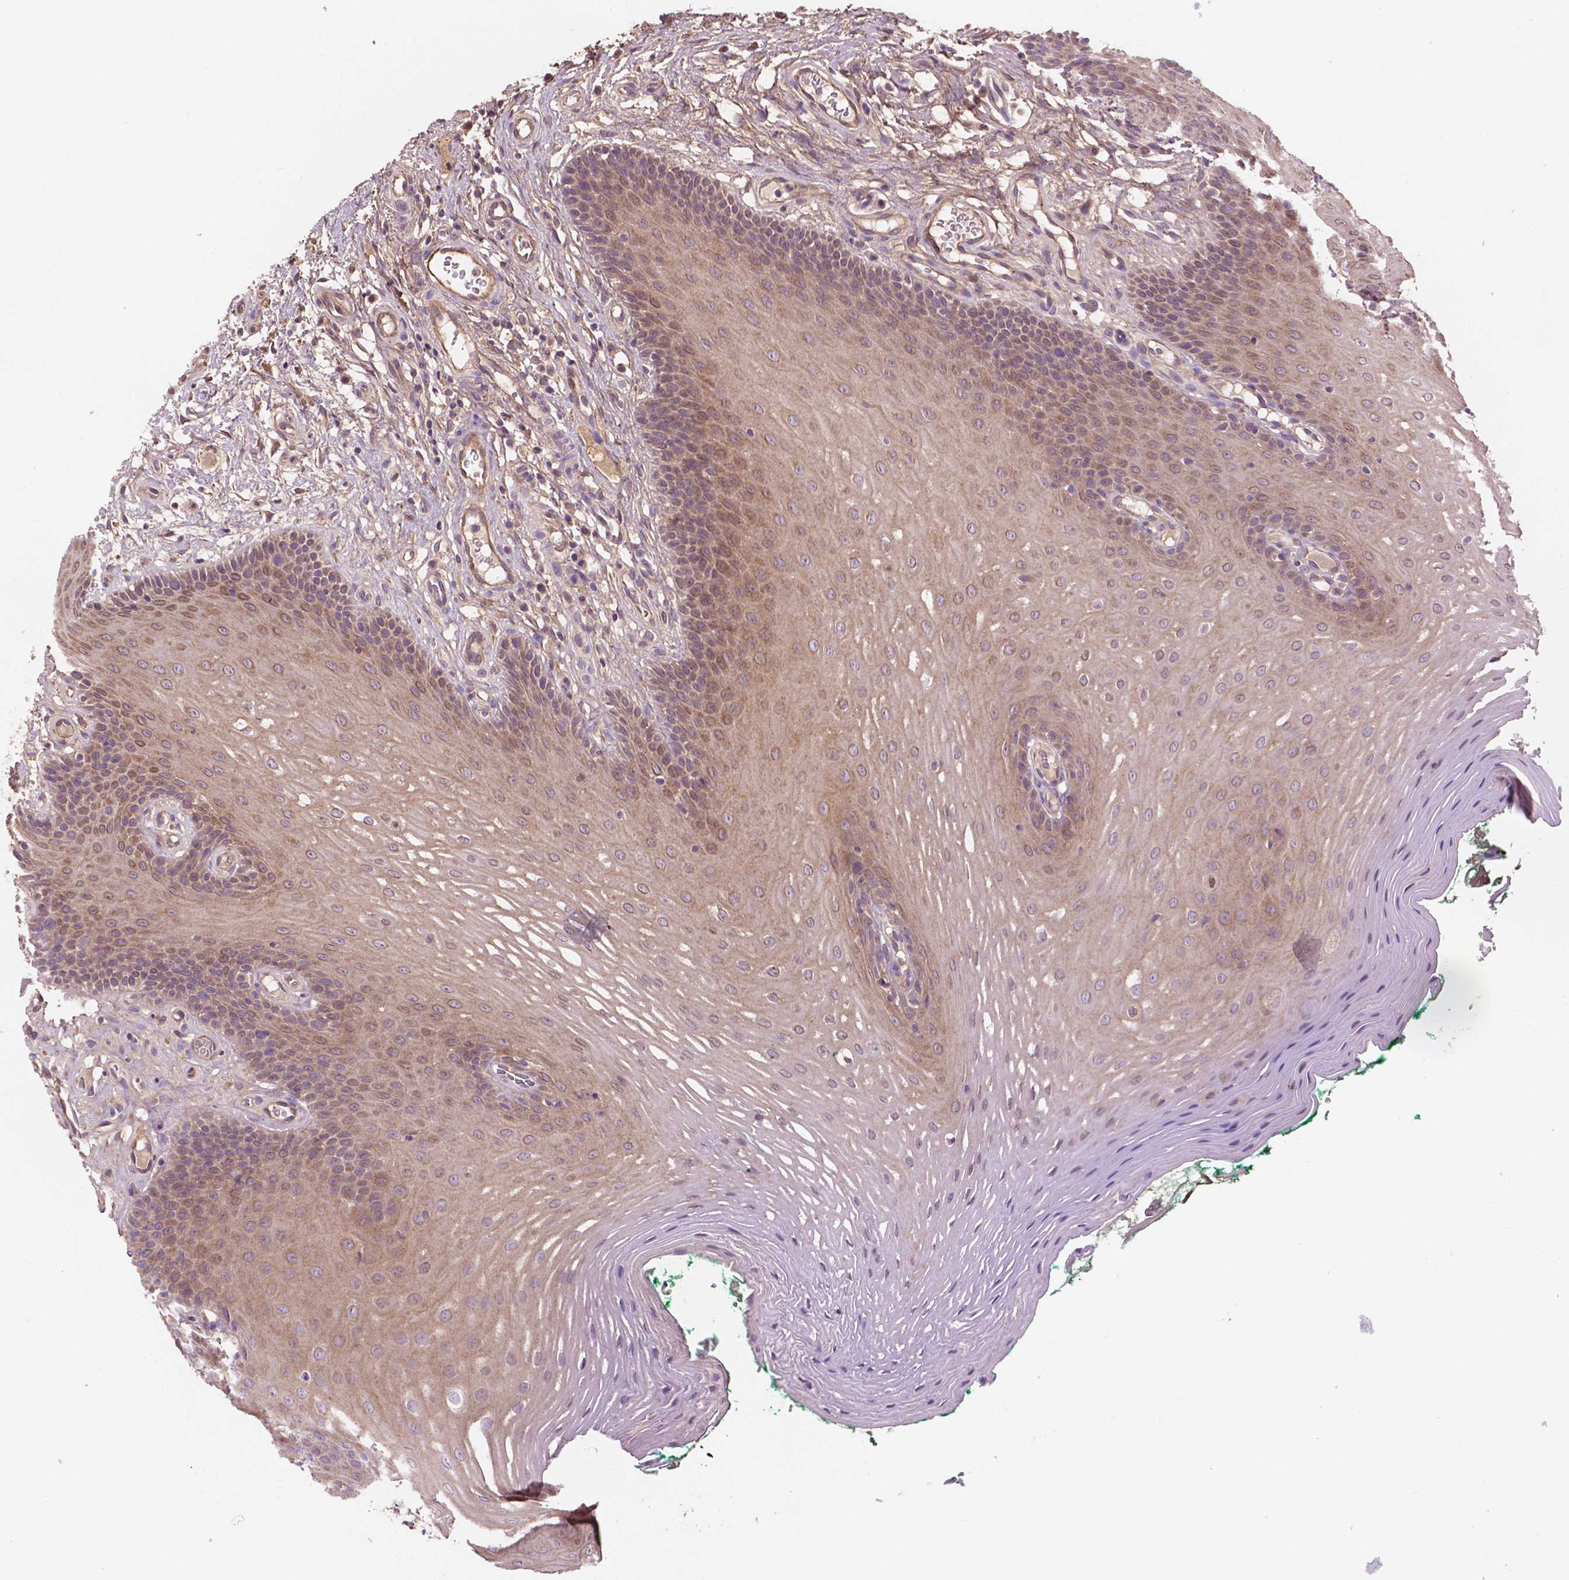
{"staining": {"intensity": "moderate", "quantity": "25%-75%", "location": "cytoplasmic/membranous"}, "tissue": "oral mucosa", "cell_type": "Squamous epithelial cells", "image_type": "normal", "snomed": [{"axis": "morphology", "description": "Normal tissue, NOS"}, {"axis": "morphology", "description": "Squamous cell carcinoma, NOS"}, {"axis": "topography", "description": "Oral tissue"}, {"axis": "topography", "description": "Head-Neck"}], "caption": "Brown immunohistochemical staining in unremarkable human oral mucosa displays moderate cytoplasmic/membranous expression in about 25%-75% of squamous epithelial cells.", "gene": "GJA9", "patient": {"sex": "male", "age": 78}}